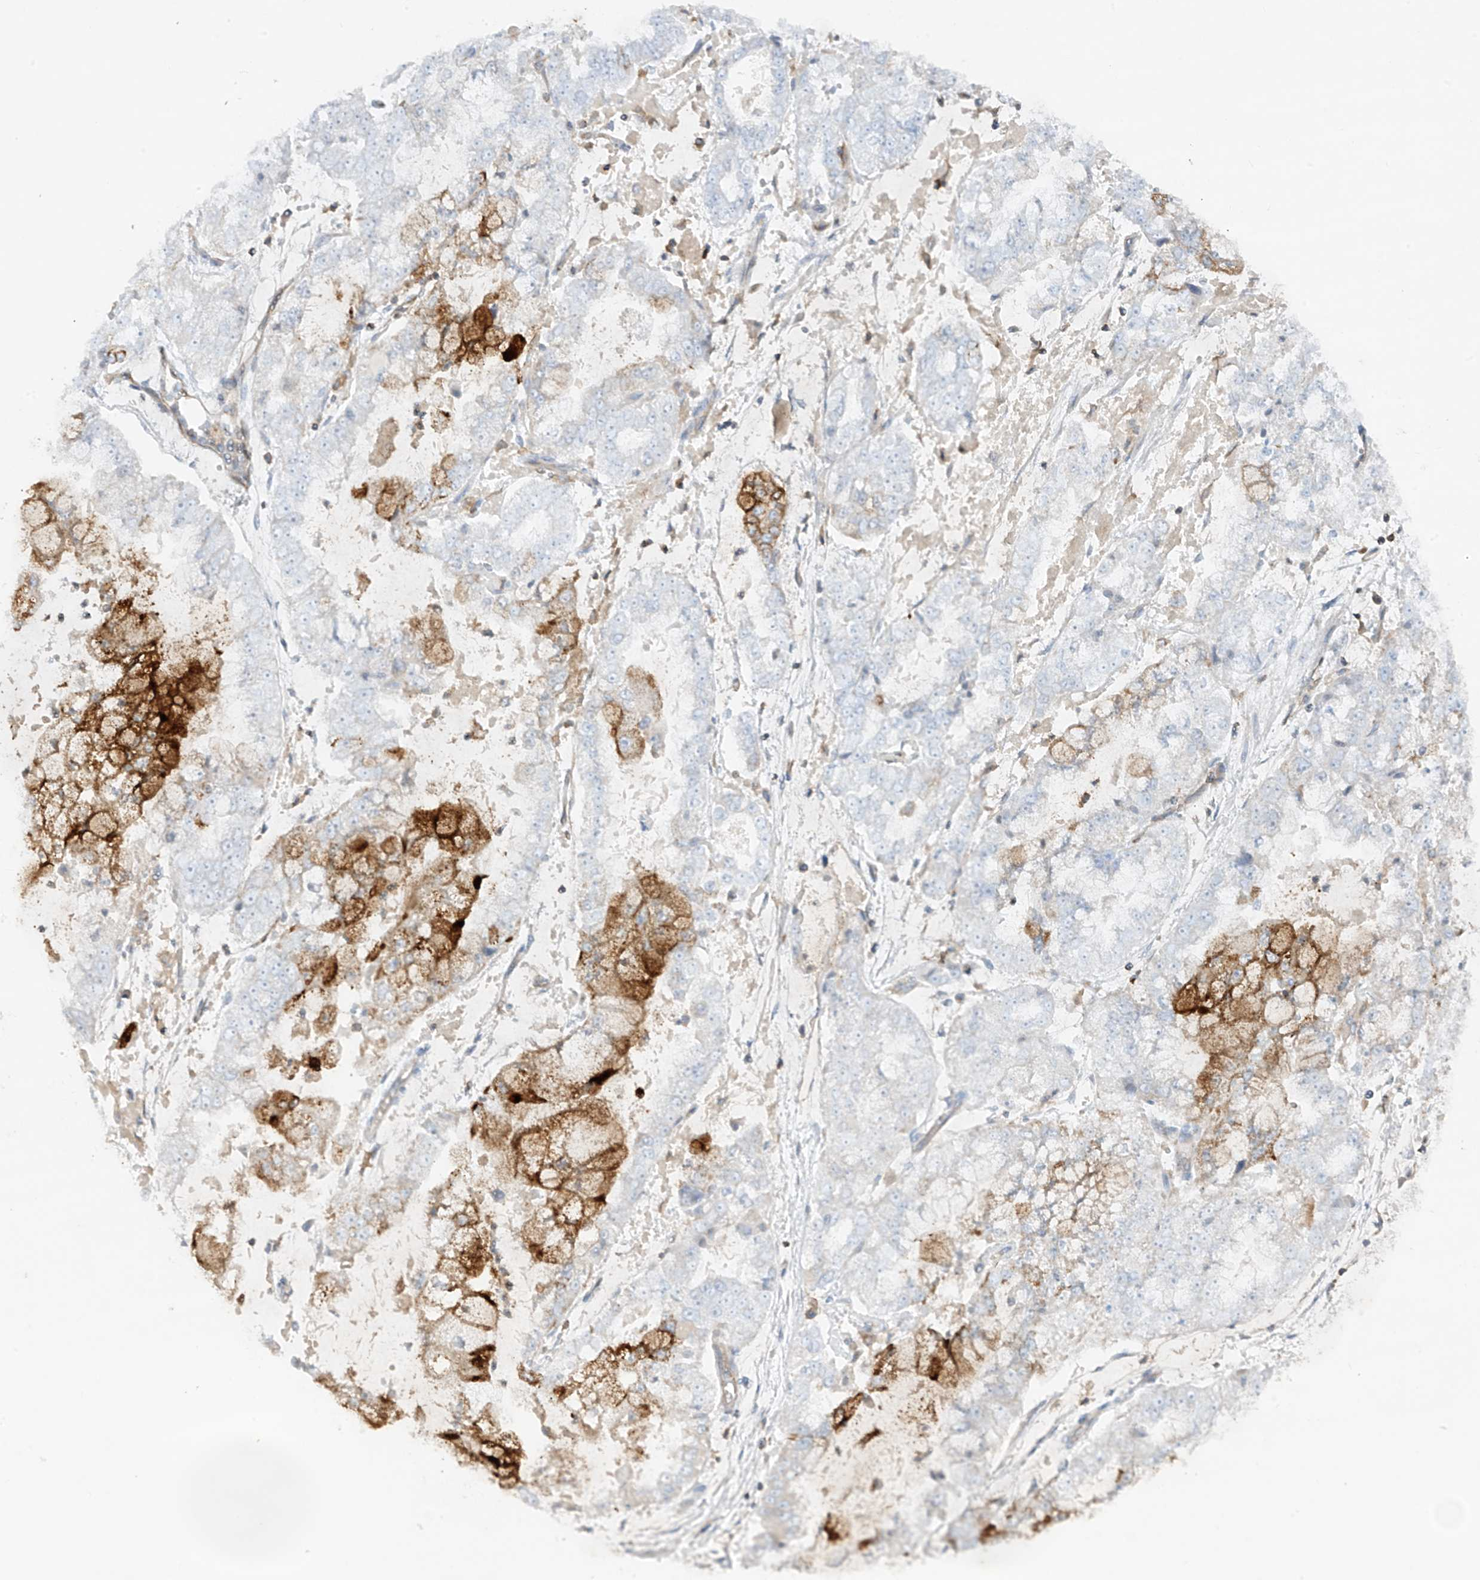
{"staining": {"intensity": "strong", "quantity": "<25%", "location": "cytoplasmic/membranous"}, "tissue": "stomach cancer", "cell_type": "Tumor cells", "image_type": "cancer", "snomed": [{"axis": "morphology", "description": "Adenocarcinoma, NOS"}, {"axis": "topography", "description": "Stomach"}], "caption": "A high-resolution image shows immunohistochemistry (IHC) staining of stomach cancer, which demonstrates strong cytoplasmic/membranous expression in approximately <25% of tumor cells.", "gene": "HLA-E", "patient": {"sex": "male", "age": 76}}